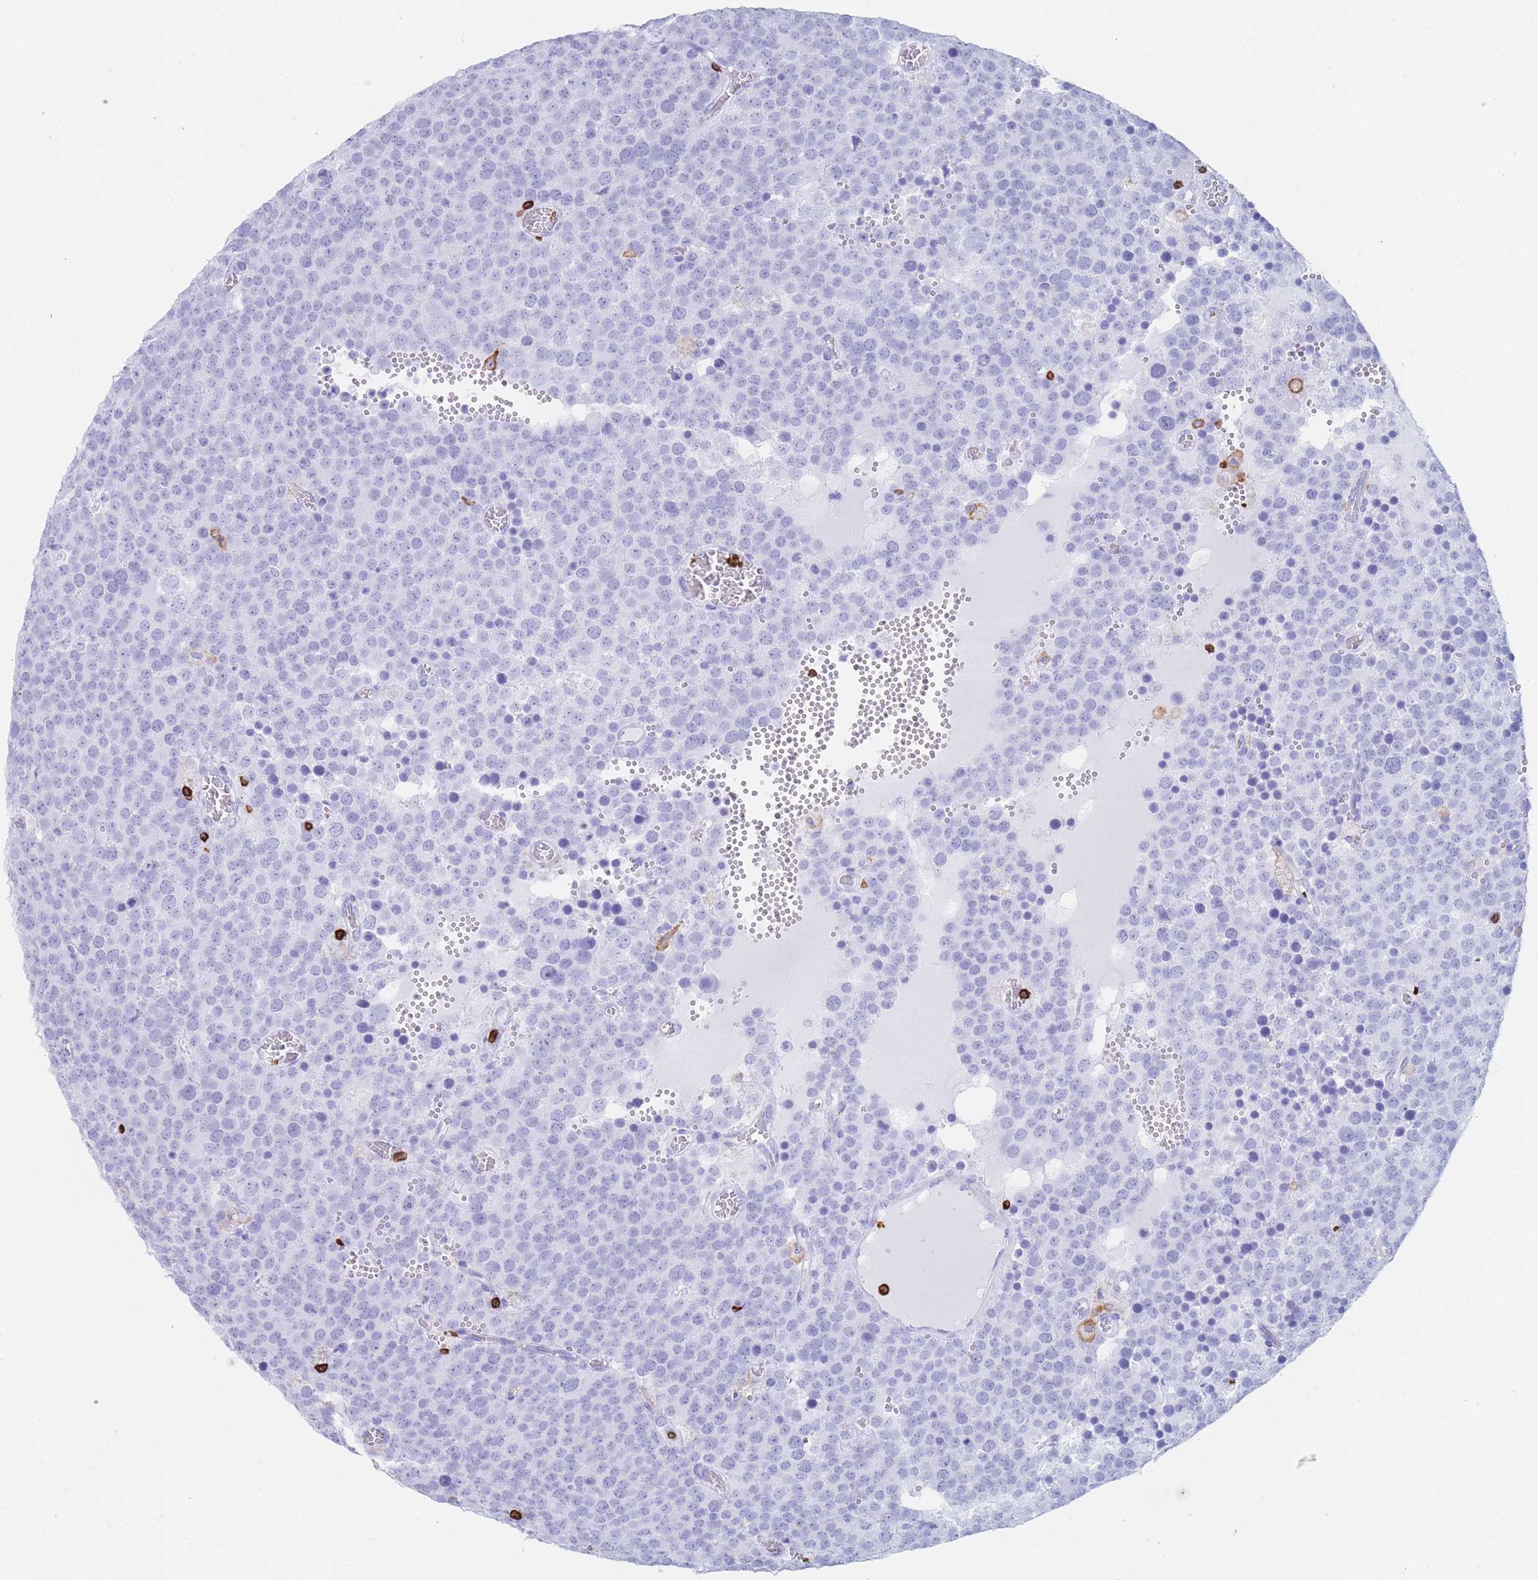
{"staining": {"intensity": "negative", "quantity": "none", "location": "none"}, "tissue": "testis cancer", "cell_type": "Tumor cells", "image_type": "cancer", "snomed": [{"axis": "morphology", "description": "Normal tissue, NOS"}, {"axis": "morphology", "description": "Seminoma, NOS"}, {"axis": "topography", "description": "Testis"}], "caption": "Testis cancer stained for a protein using IHC displays no positivity tumor cells.", "gene": "CORO1A", "patient": {"sex": "male", "age": 71}}